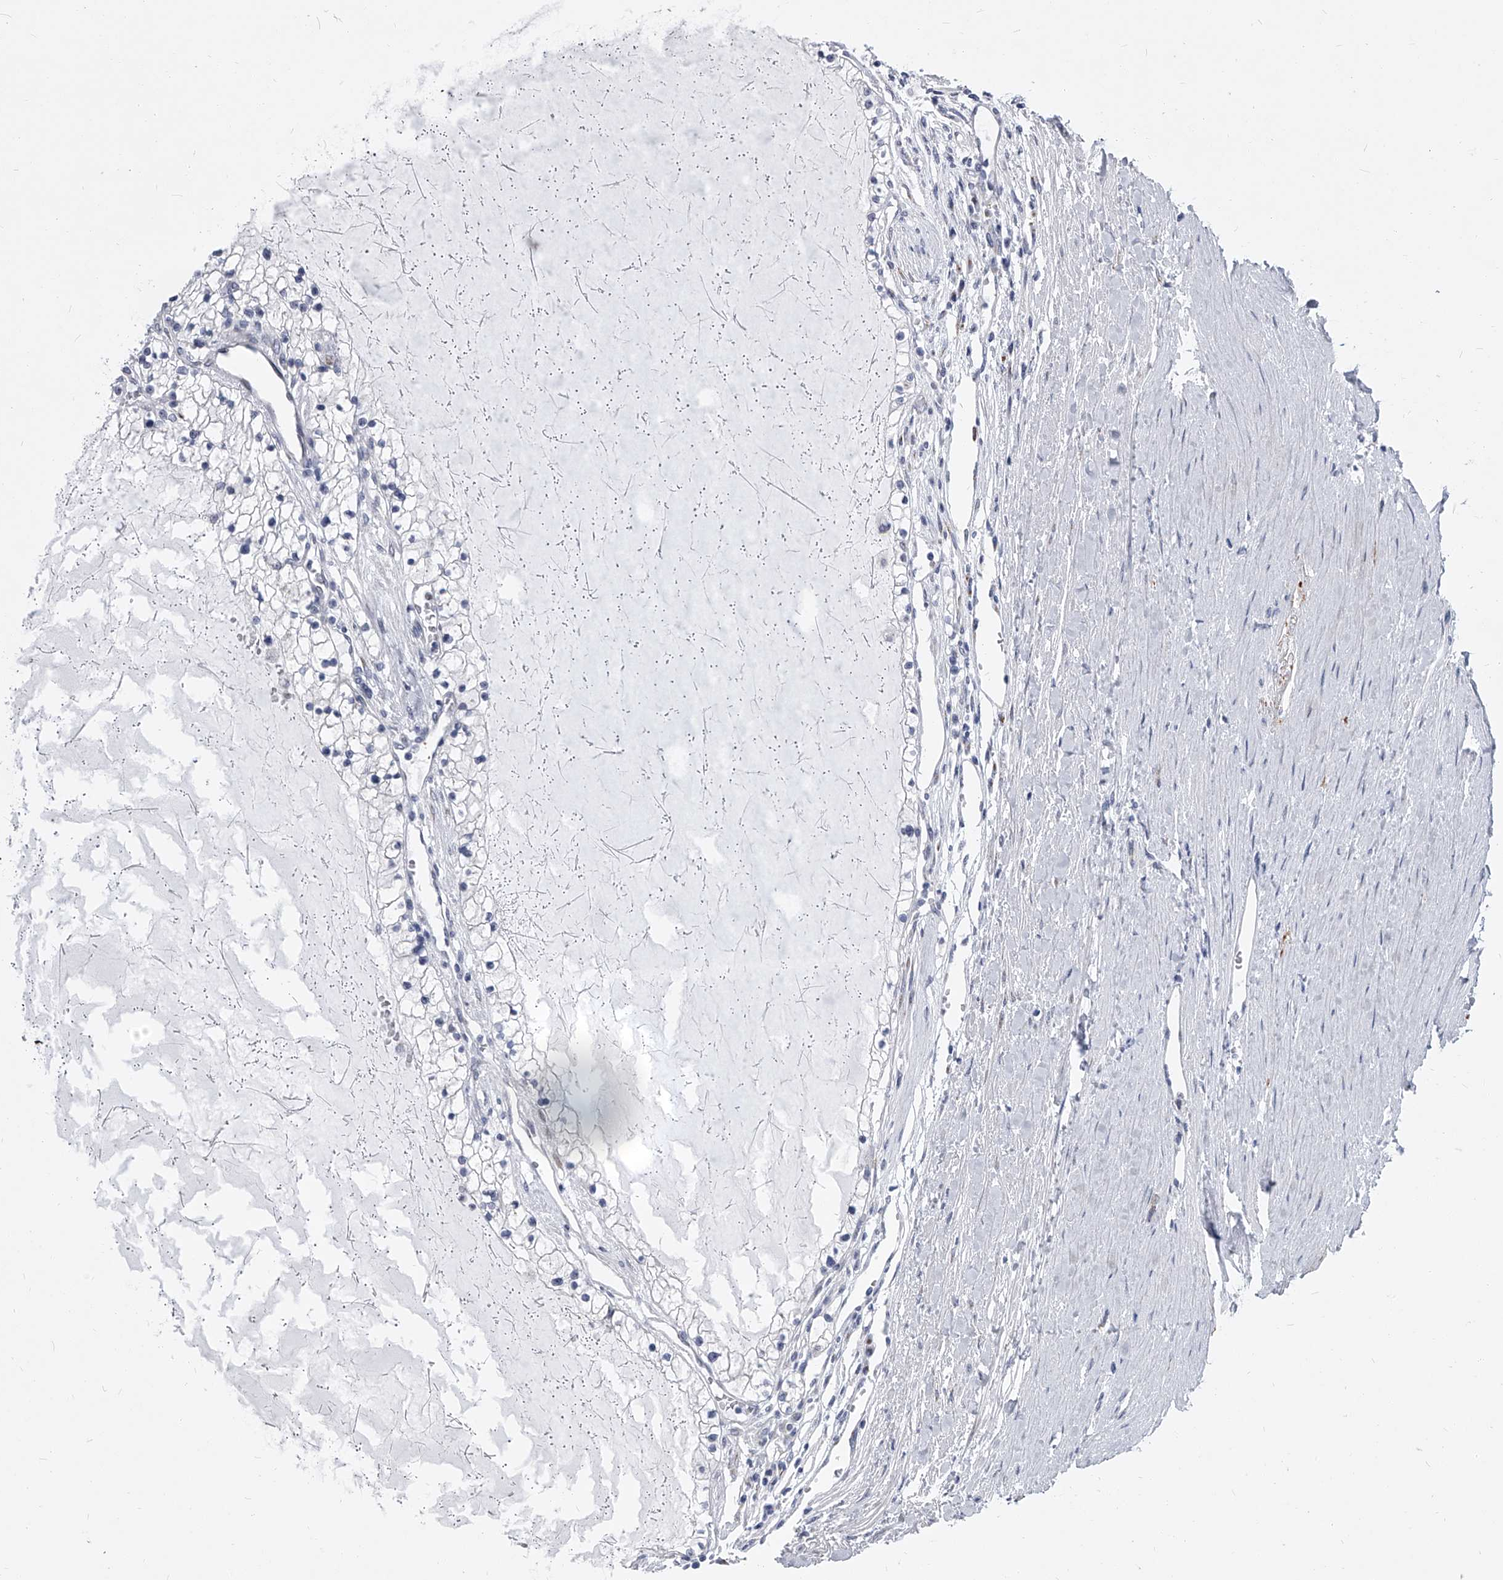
{"staining": {"intensity": "negative", "quantity": "none", "location": "none"}, "tissue": "renal cancer", "cell_type": "Tumor cells", "image_type": "cancer", "snomed": [{"axis": "morphology", "description": "Normal tissue, NOS"}, {"axis": "morphology", "description": "Adenocarcinoma, NOS"}, {"axis": "topography", "description": "Kidney"}], "caption": "An IHC histopathology image of renal cancer is shown. There is no staining in tumor cells of renal cancer.", "gene": "EVA1C", "patient": {"sex": "male", "age": 68}}